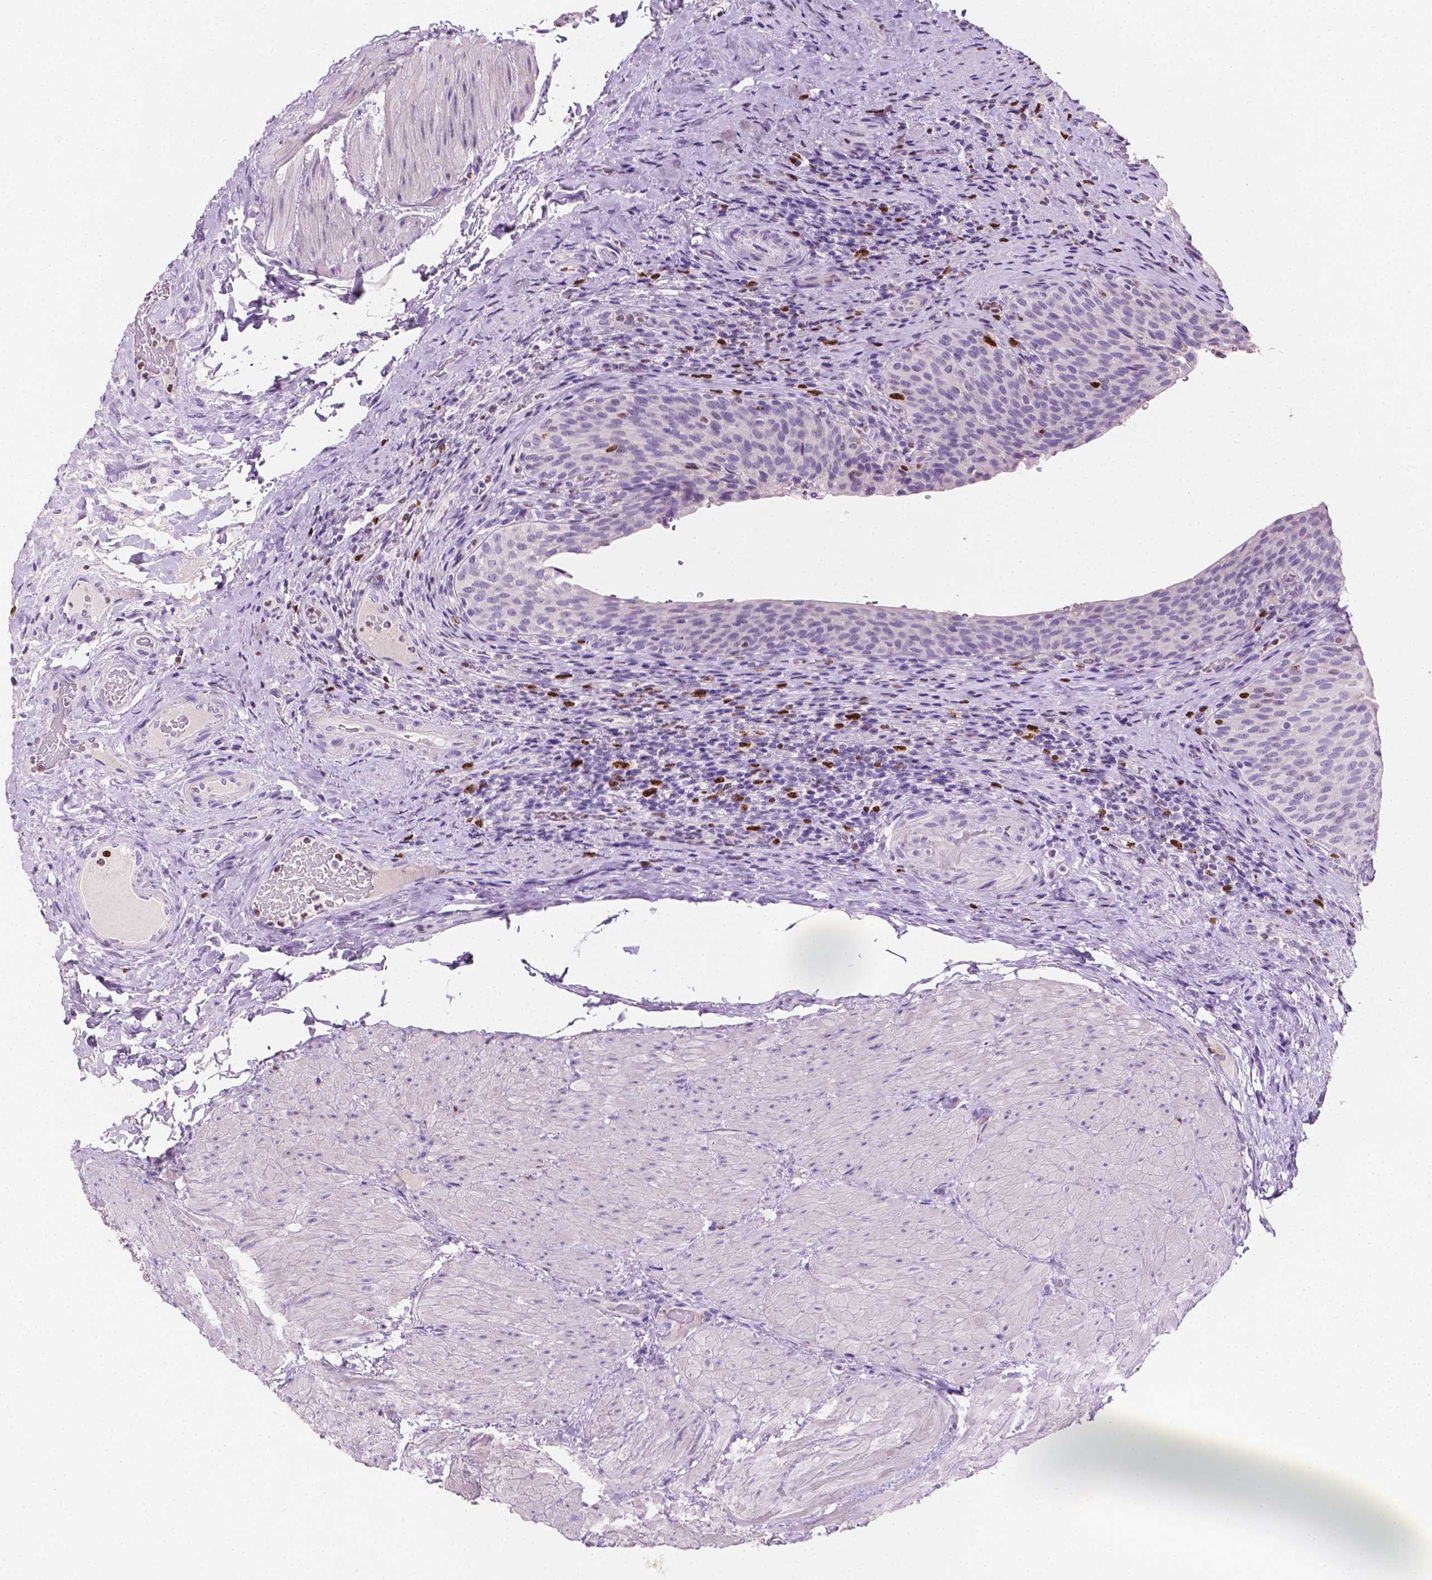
{"staining": {"intensity": "strong", "quantity": "<25%", "location": "nuclear"}, "tissue": "urinary bladder", "cell_type": "Urothelial cells", "image_type": "normal", "snomed": [{"axis": "morphology", "description": "Normal tissue, NOS"}, {"axis": "topography", "description": "Urinary bladder"}, {"axis": "topography", "description": "Peripheral nerve tissue"}], "caption": "This photomicrograph exhibits immunohistochemistry staining of normal urinary bladder, with medium strong nuclear positivity in about <25% of urothelial cells.", "gene": "SIAH2", "patient": {"sex": "male", "age": 66}}